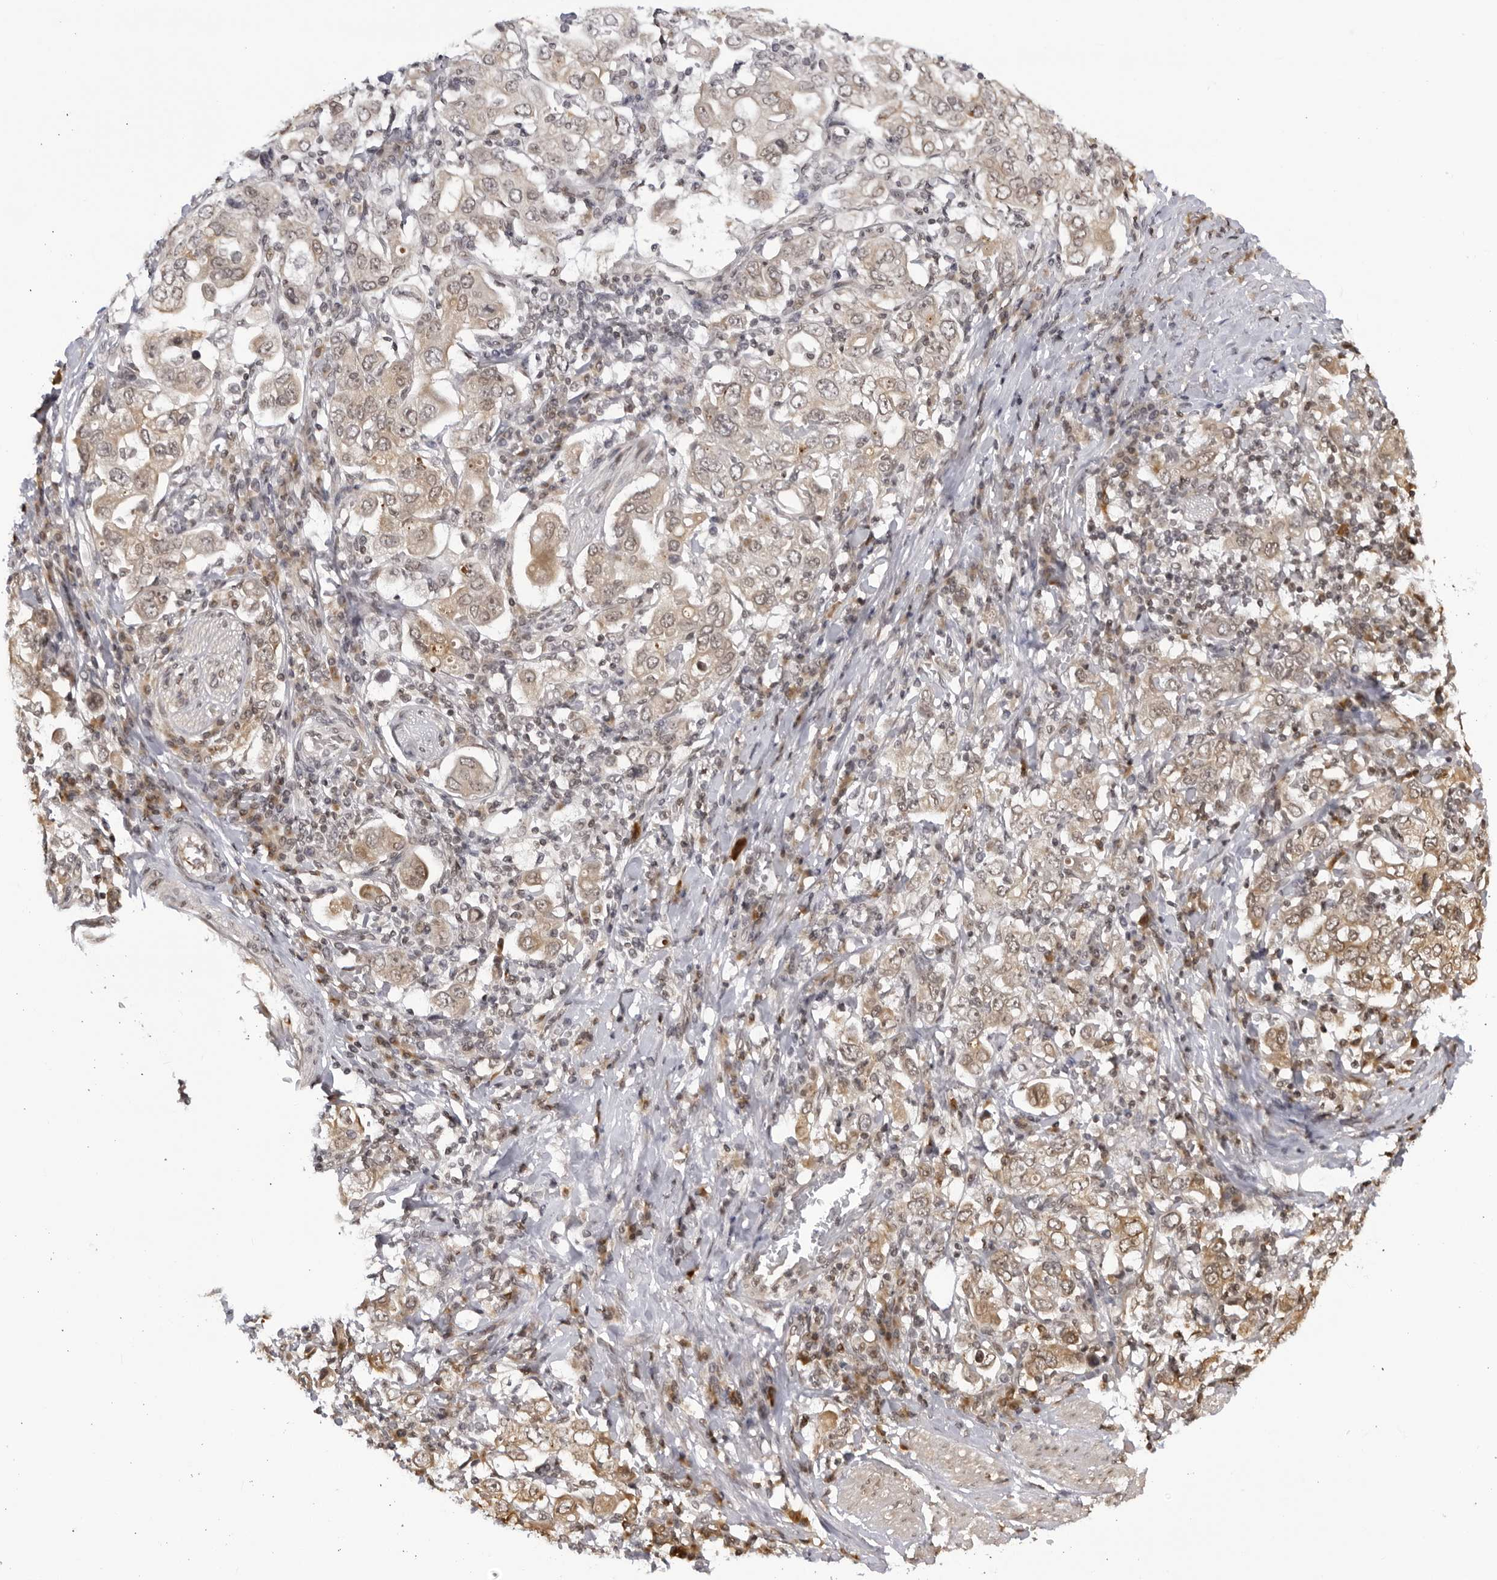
{"staining": {"intensity": "weak", "quantity": "25%-75%", "location": "cytoplasmic/membranous"}, "tissue": "stomach cancer", "cell_type": "Tumor cells", "image_type": "cancer", "snomed": [{"axis": "morphology", "description": "Adenocarcinoma, NOS"}, {"axis": "topography", "description": "Stomach, upper"}], "caption": "Protein staining of stomach cancer tissue shows weak cytoplasmic/membranous staining in about 25%-75% of tumor cells.", "gene": "RASGEF1C", "patient": {"sex": "male", "age": 62}}